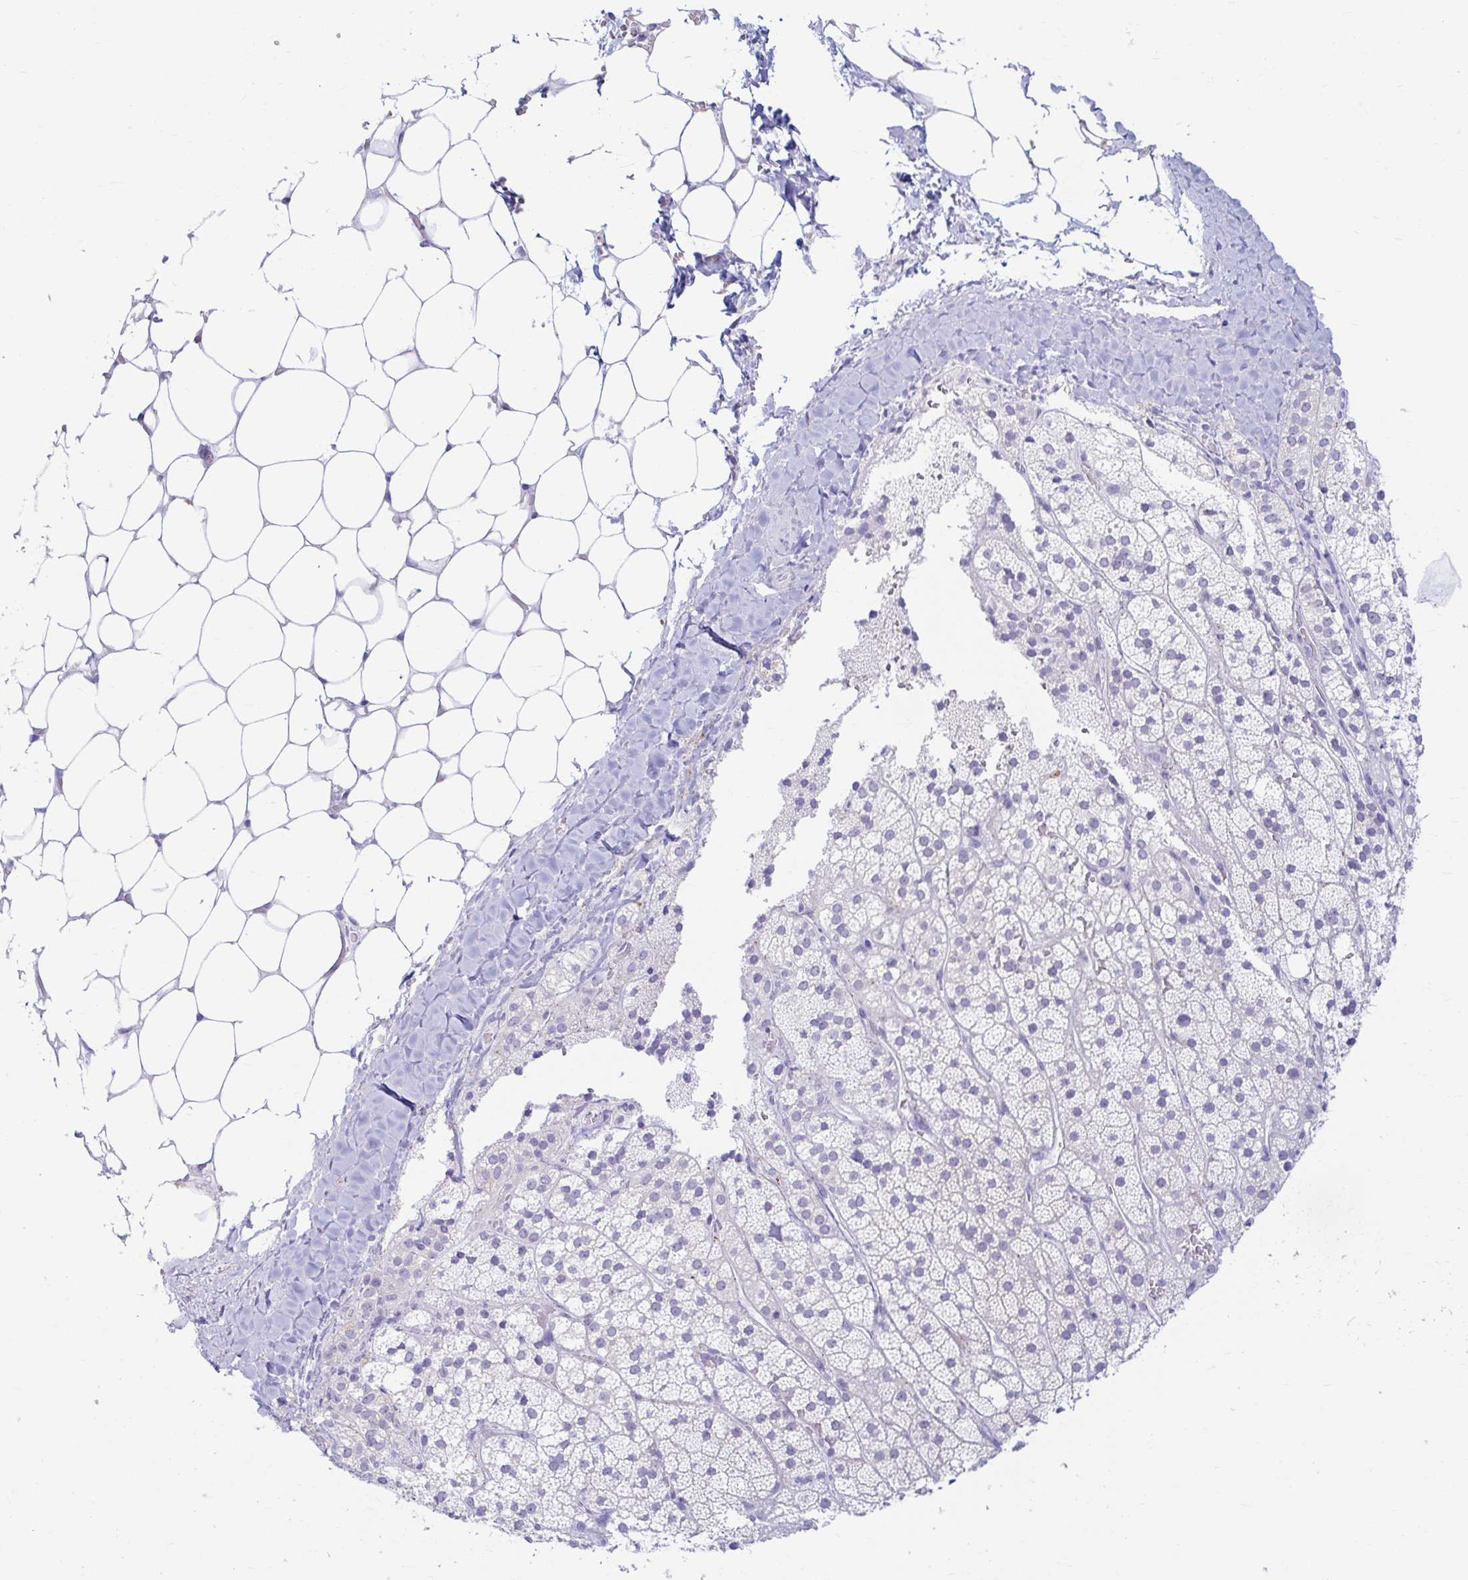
{"staining": {"intensity": "negative", "quantity": "none", "location": "none"}, "tissue": "adrenal gland", "cell_type": "Glandular cells", "image_type": "normal", "snomed": [{"axis": "morphology", "description": "Normal tissue, NOS"}, {"axis": "topography", "description": "Adrenal gland"}], "caption": "Immunohistochemistry (IHC) photomicrograph of benign adrenal gland: adrenal gland stained with DAB (3,3'-diaminobenzidine) reveals no significant protein expression in glandular cells. Brightfield microscopy of immunohistochemistry (IHC) stained with DAB (3,3'-diaminobenzidine) (brown) and hematoxylin (blue), captured at high magnification.", "gene": "ERICH6", "patient": {"sex": "male", "age": 53}}